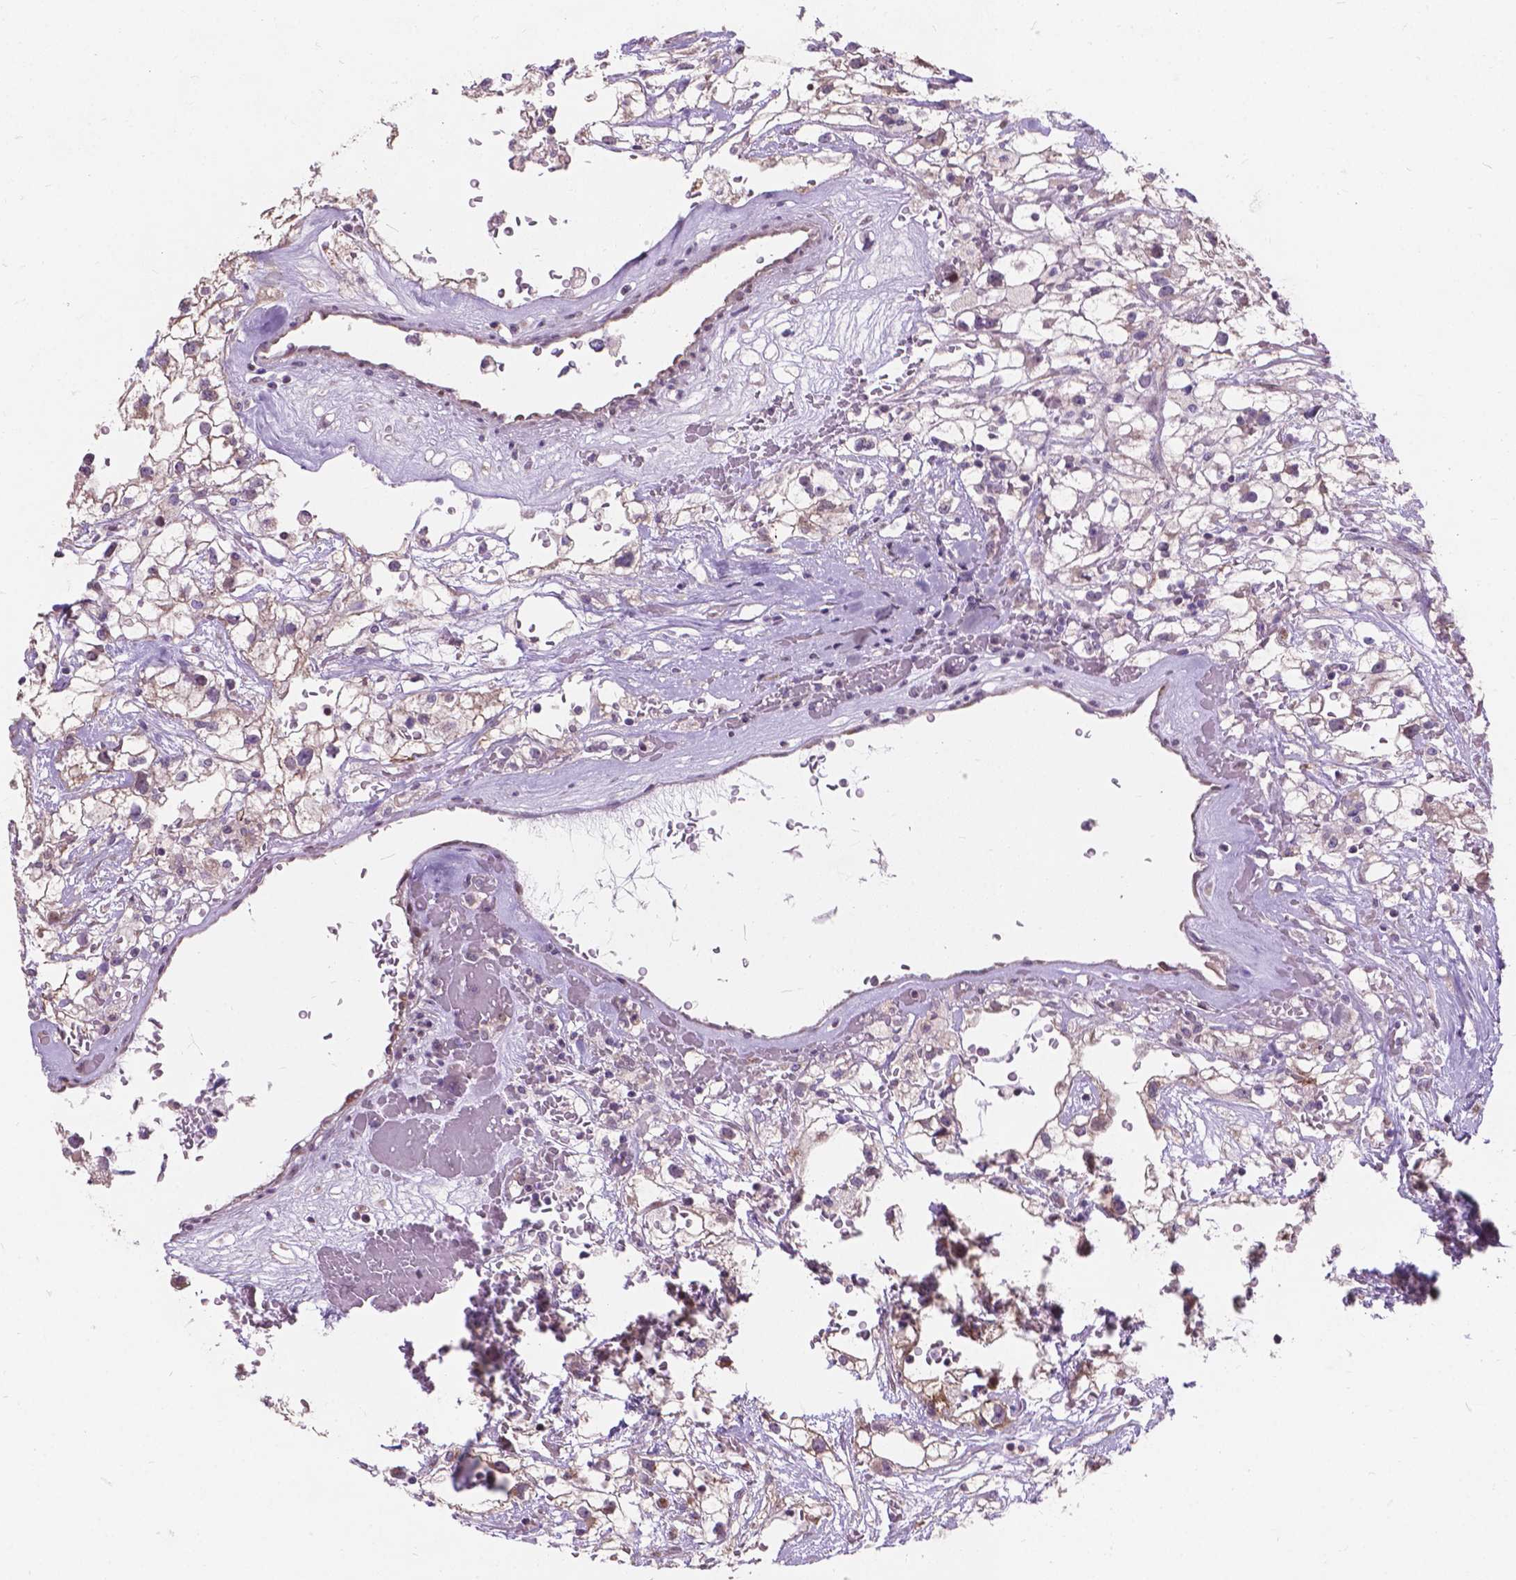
{"staining": {"intensity": "weak", "quantity": "25%-75%", "location": "cytoplasmic/membranous"}, "tissue": "renal cancer", "cell_type": "Tumor cells", "image_type": "cancer", "snomed": [{"axis": "morphology", "description": "Adenocarcinoma, NOS"}, {"axis": "topography", "description": "Kidney"}], "caption": "An immunohistochemistry (IHC) photomicrograph of tumor tissue is shown. Protein staining in brown shows weak cytoplasmic/membranous positivity in renal cancer (adenocarcinoma) within tumor cells.", "gene": "MYH14", "patient": {"sex": "male", "age": 59}}